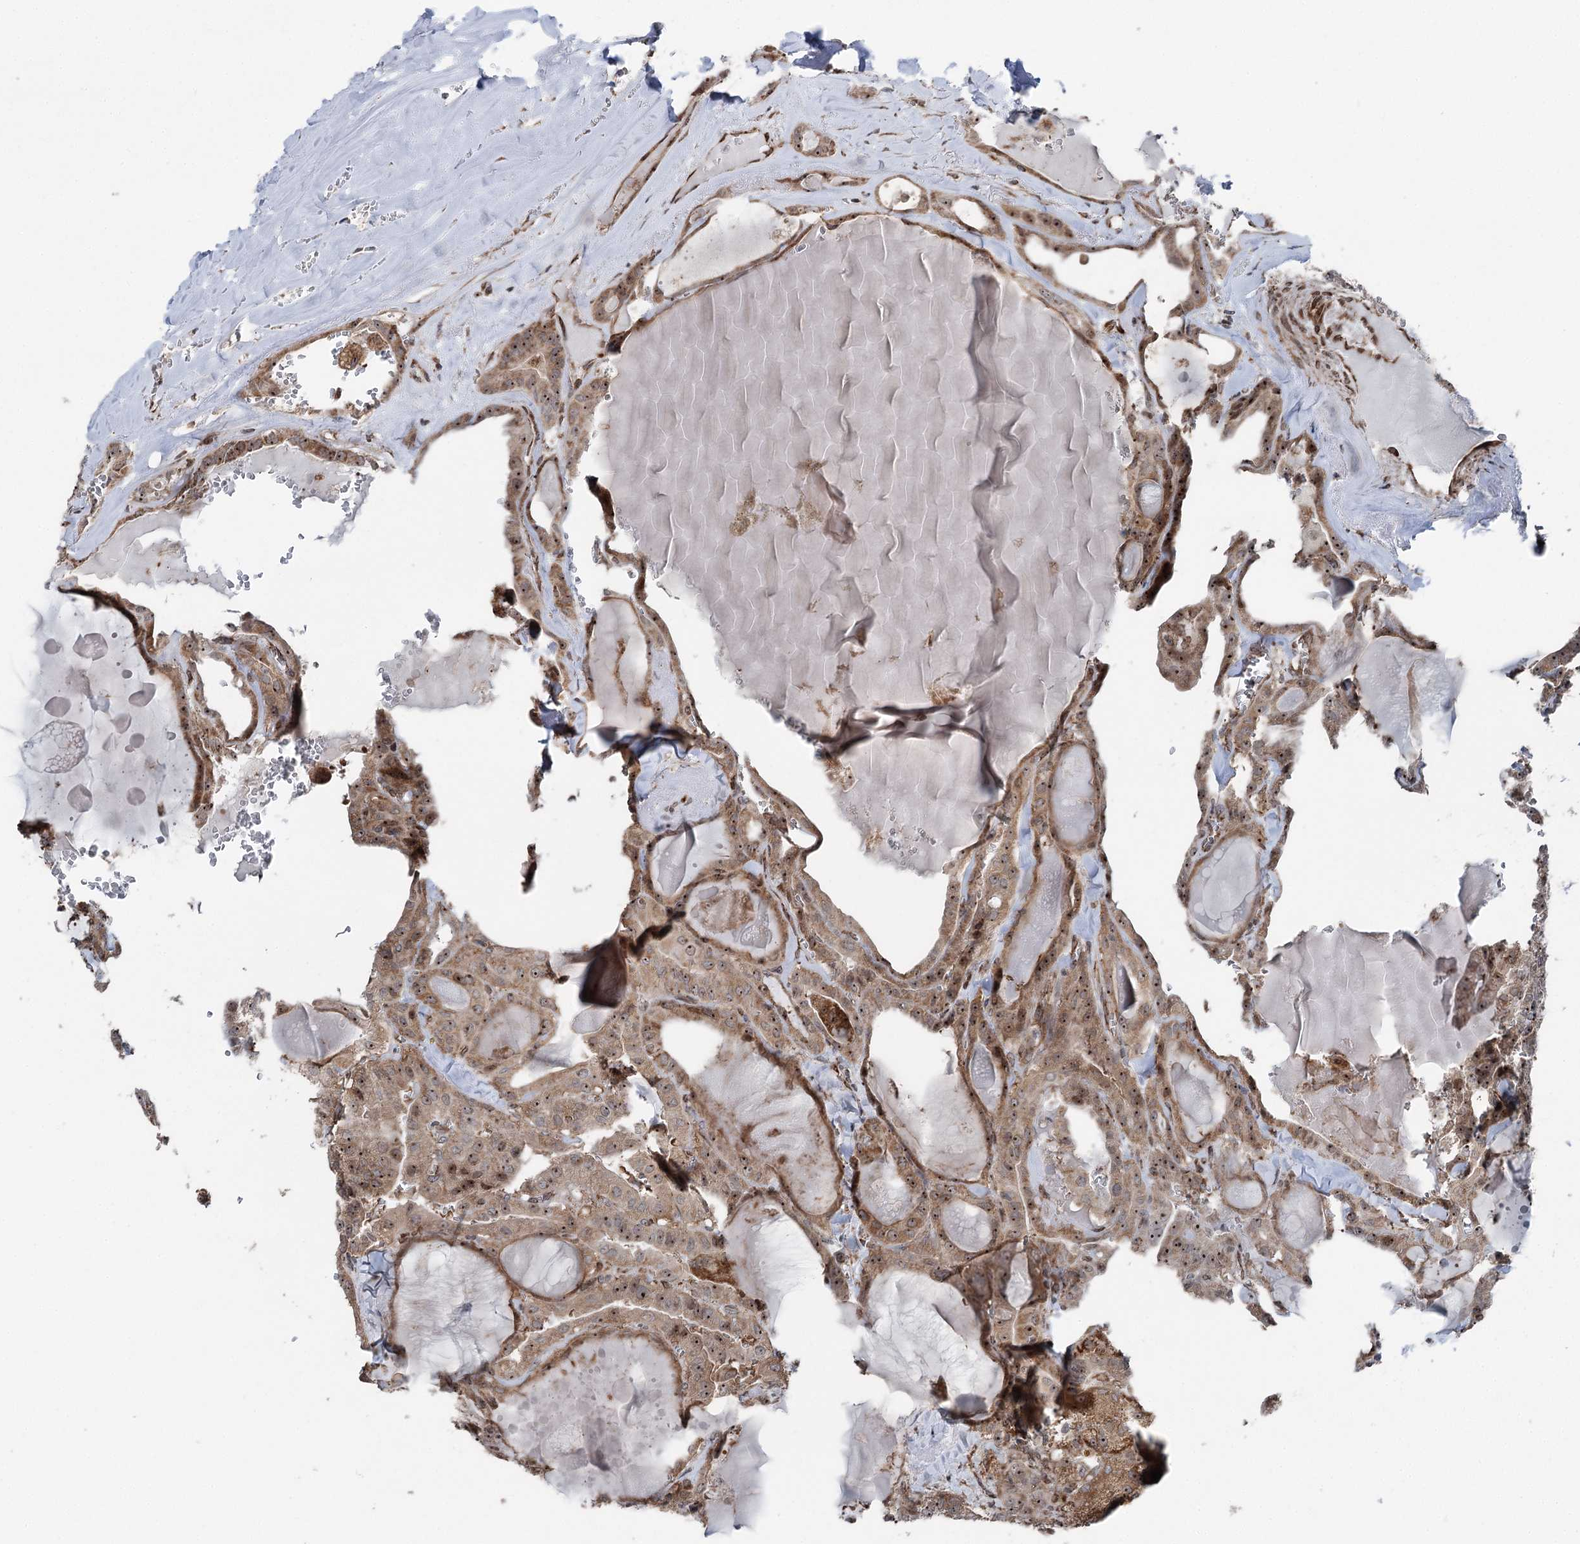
{"staining": {"intensity": "moderate", "quantity": ">75%", "location": "cytoplasmic/membranous,nuclear"}, "tissue": "thyroid cancer", "cell_type": "Tumor cells", "image_type": "cancer", "snomed": [{"axis": "morphology", "description": "Papillary adenocarcinoma, NOS"}, {"axis": "topography", "description": "Thyroid gland"}], "caption": "Protein analysis of thyroid cancer tissue shows moderate cytoplasmic/membranous and nuclear staining in approximately >75% of tumor cells.", "gene": "STEEP1", "patient": {"sex": "male", "age": 52}}